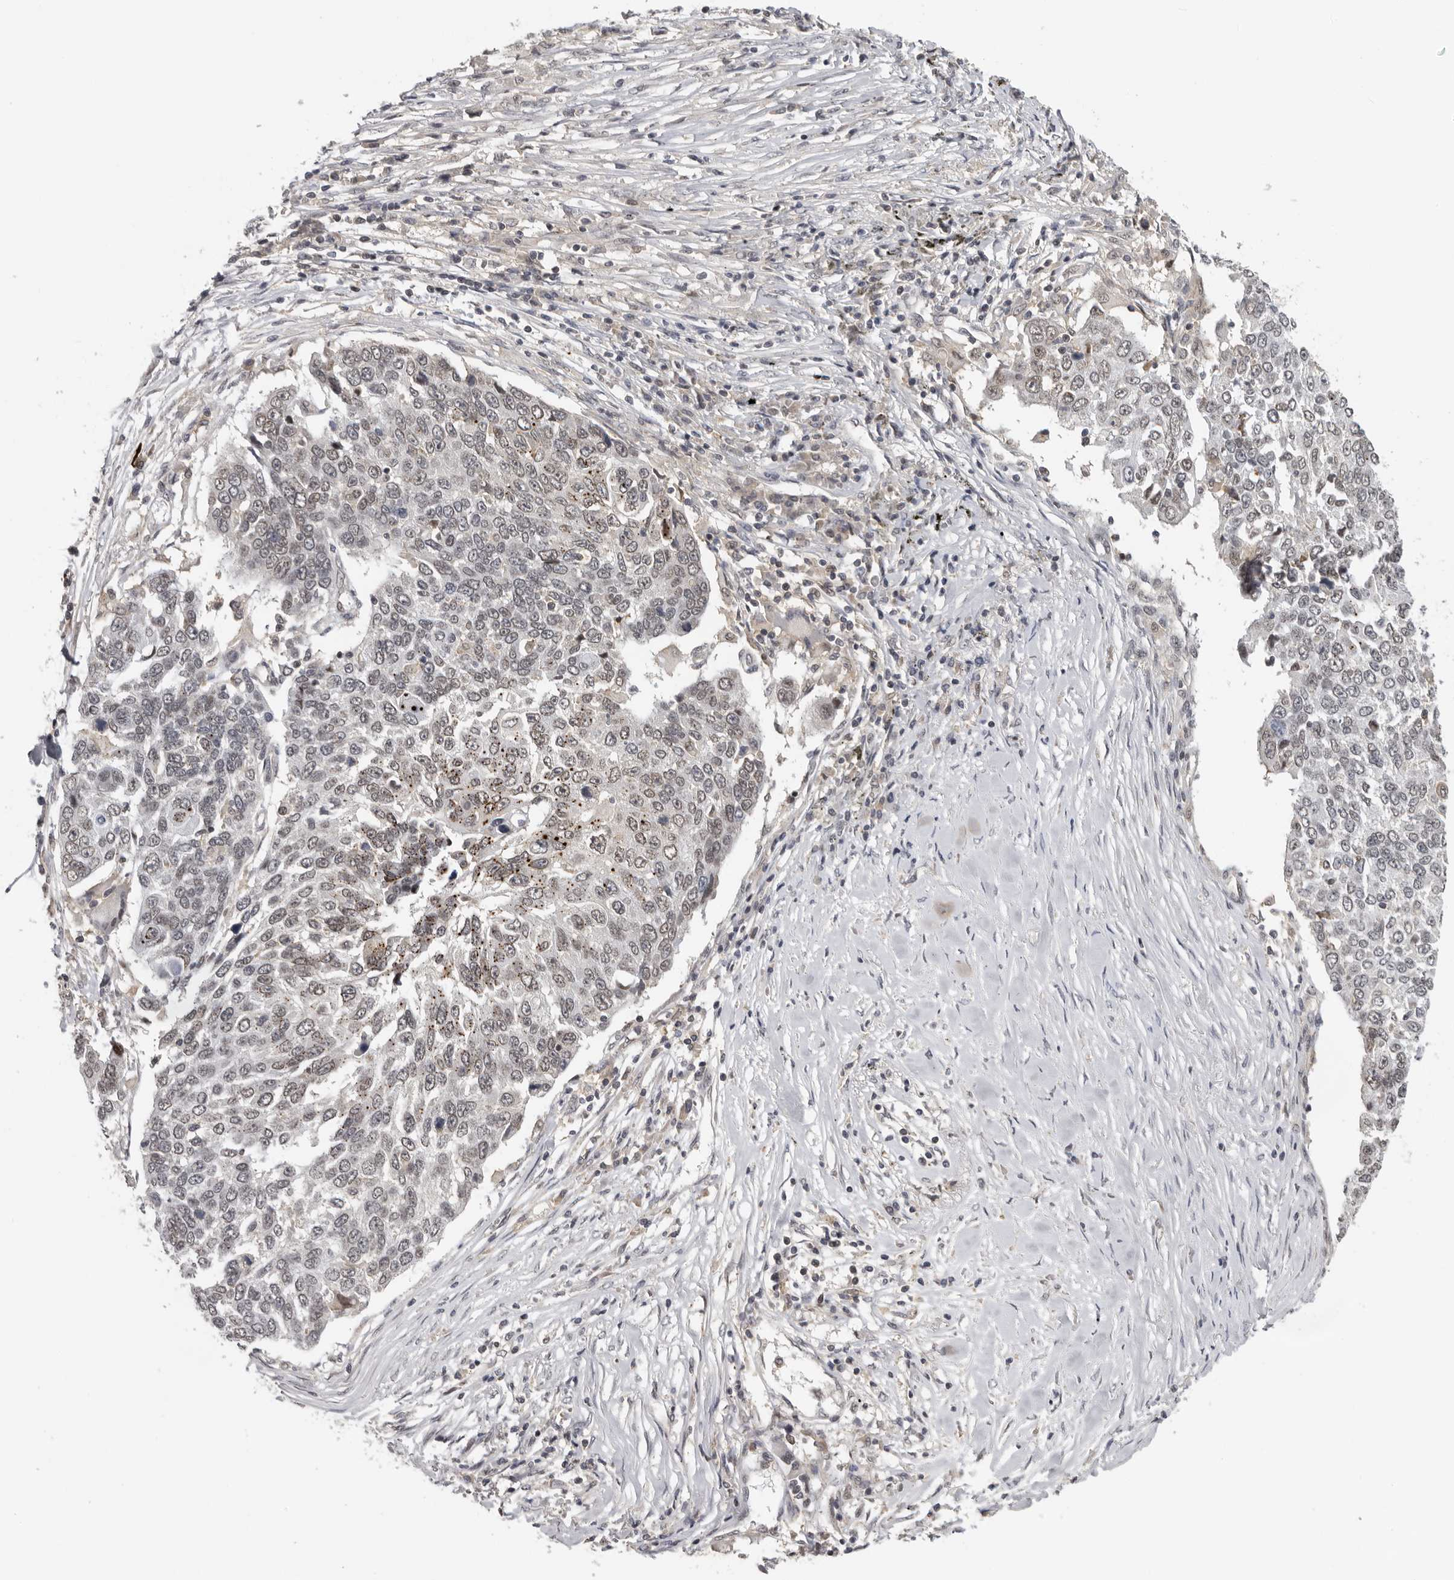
{"staining": {"intensity": "negative", "quantity": "none", "location": "none"}, "tissue": "lung cancer", "cell_type": "Tumor cells", "image_type": "cancer", "snomed": [{"axis": "morphology", "description": "Squamous cell carcinoma, NOS"}, {"axis": "topography", "description": "Lung"}], "caption": "Tumor cells are negative for protein expression in human lung squamous cell carcinoma.", "gene": "KIF2B", "patient": {"sex": "male", "age": 66}}